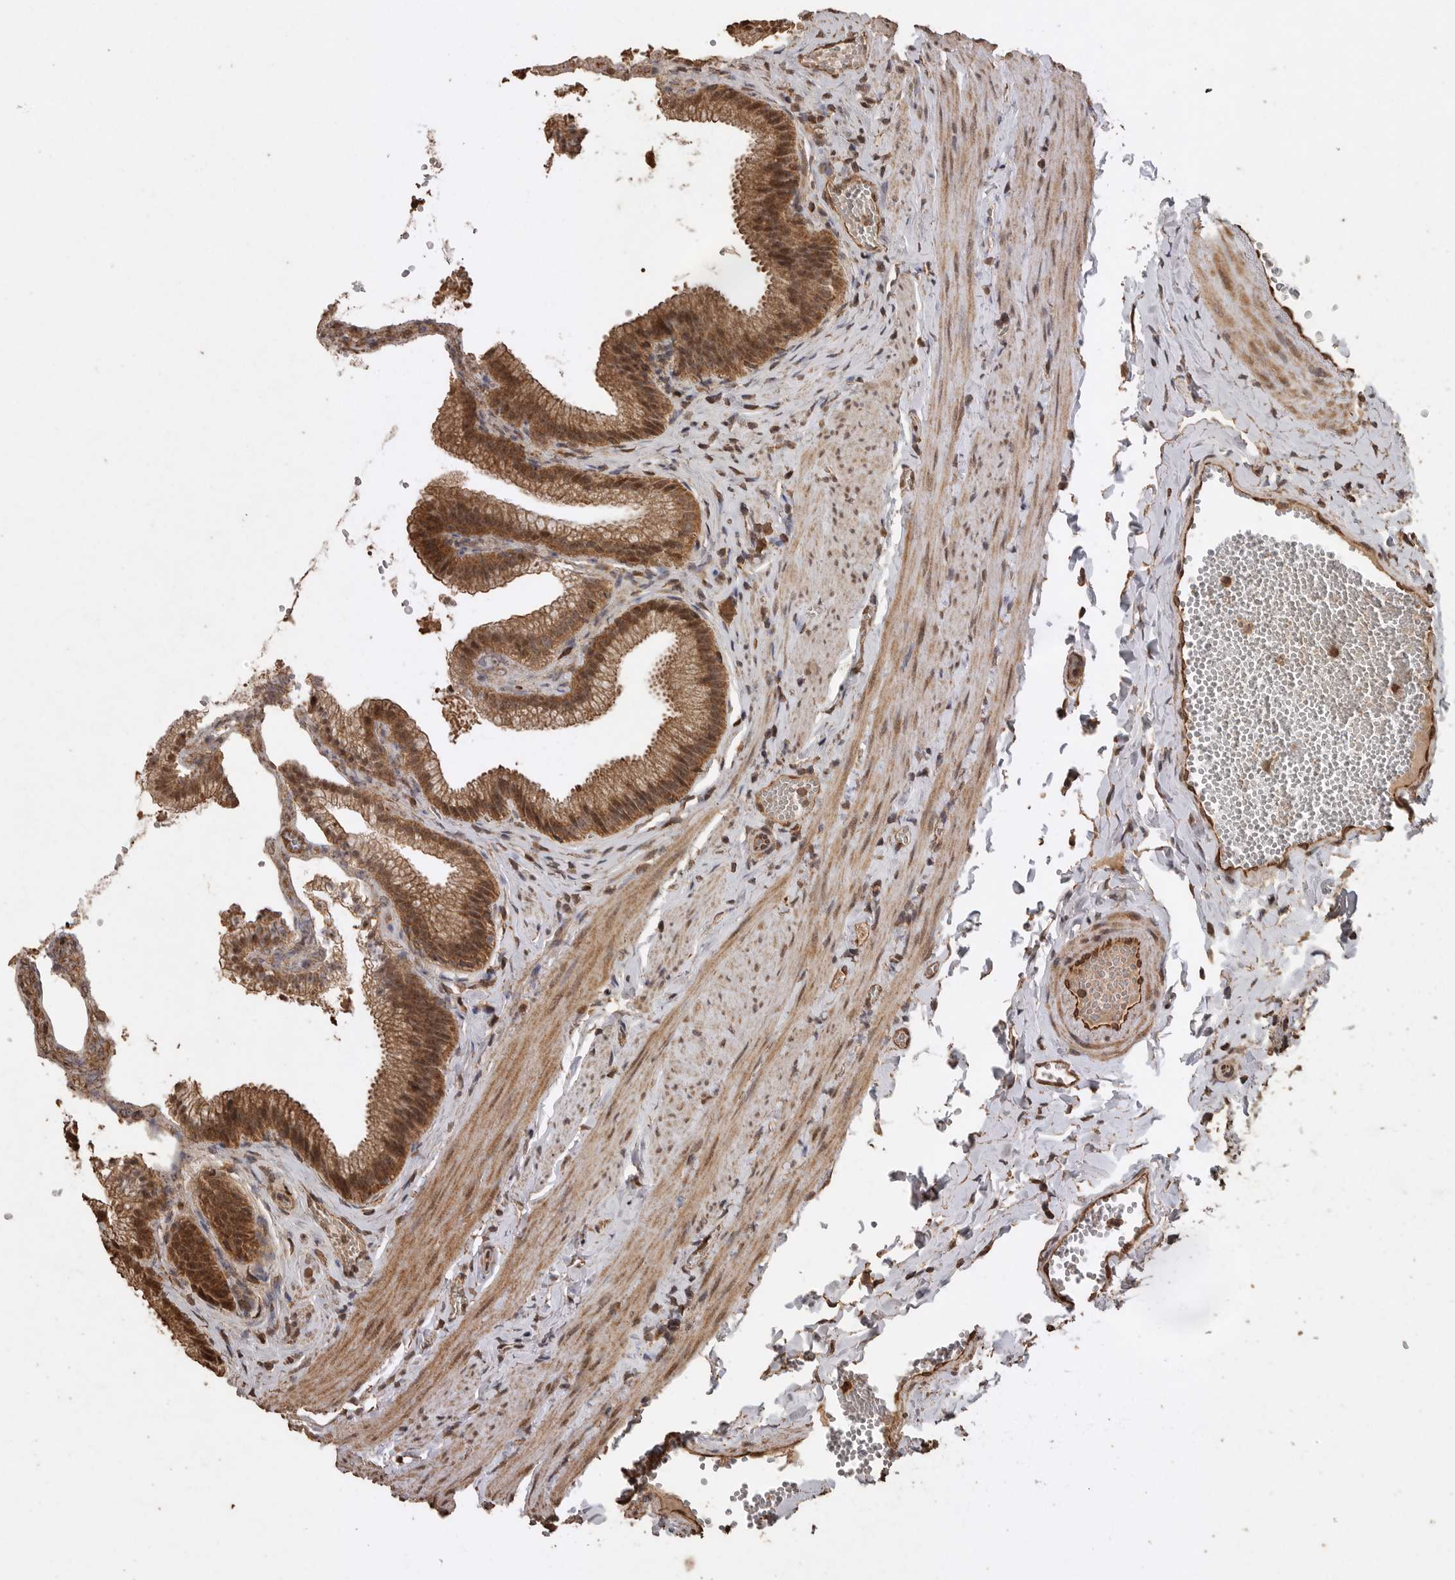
{"staining": {"intensity": "strong", "quantity": ">75%", "location": "cytoplasmic/membranous"}, "tissue": "gallbladder", "cell_type": "Glandular cells", "image_type": "normal", "snomed": [{"axis": "morphology", "description": "Normal tissue, NOS"}, {"axis": "topography", "description": "Gallbladder"}], "caption": "Gallbladder stained with DAB (3,3'-diaminobenzidine) immunohistochemistry (IHC) reveals high levels of strong cytoplasmic/membranous positivity in about >75% of glandular cells. The protein of interest is stained brown, and the nuclei are stained in blue (DAB (3,3'-diaminobenzidine) IHC with brightfield microscopy, high magnification).", "gene": "PINK1", "patient": {"sex": "male", "age": 38}}